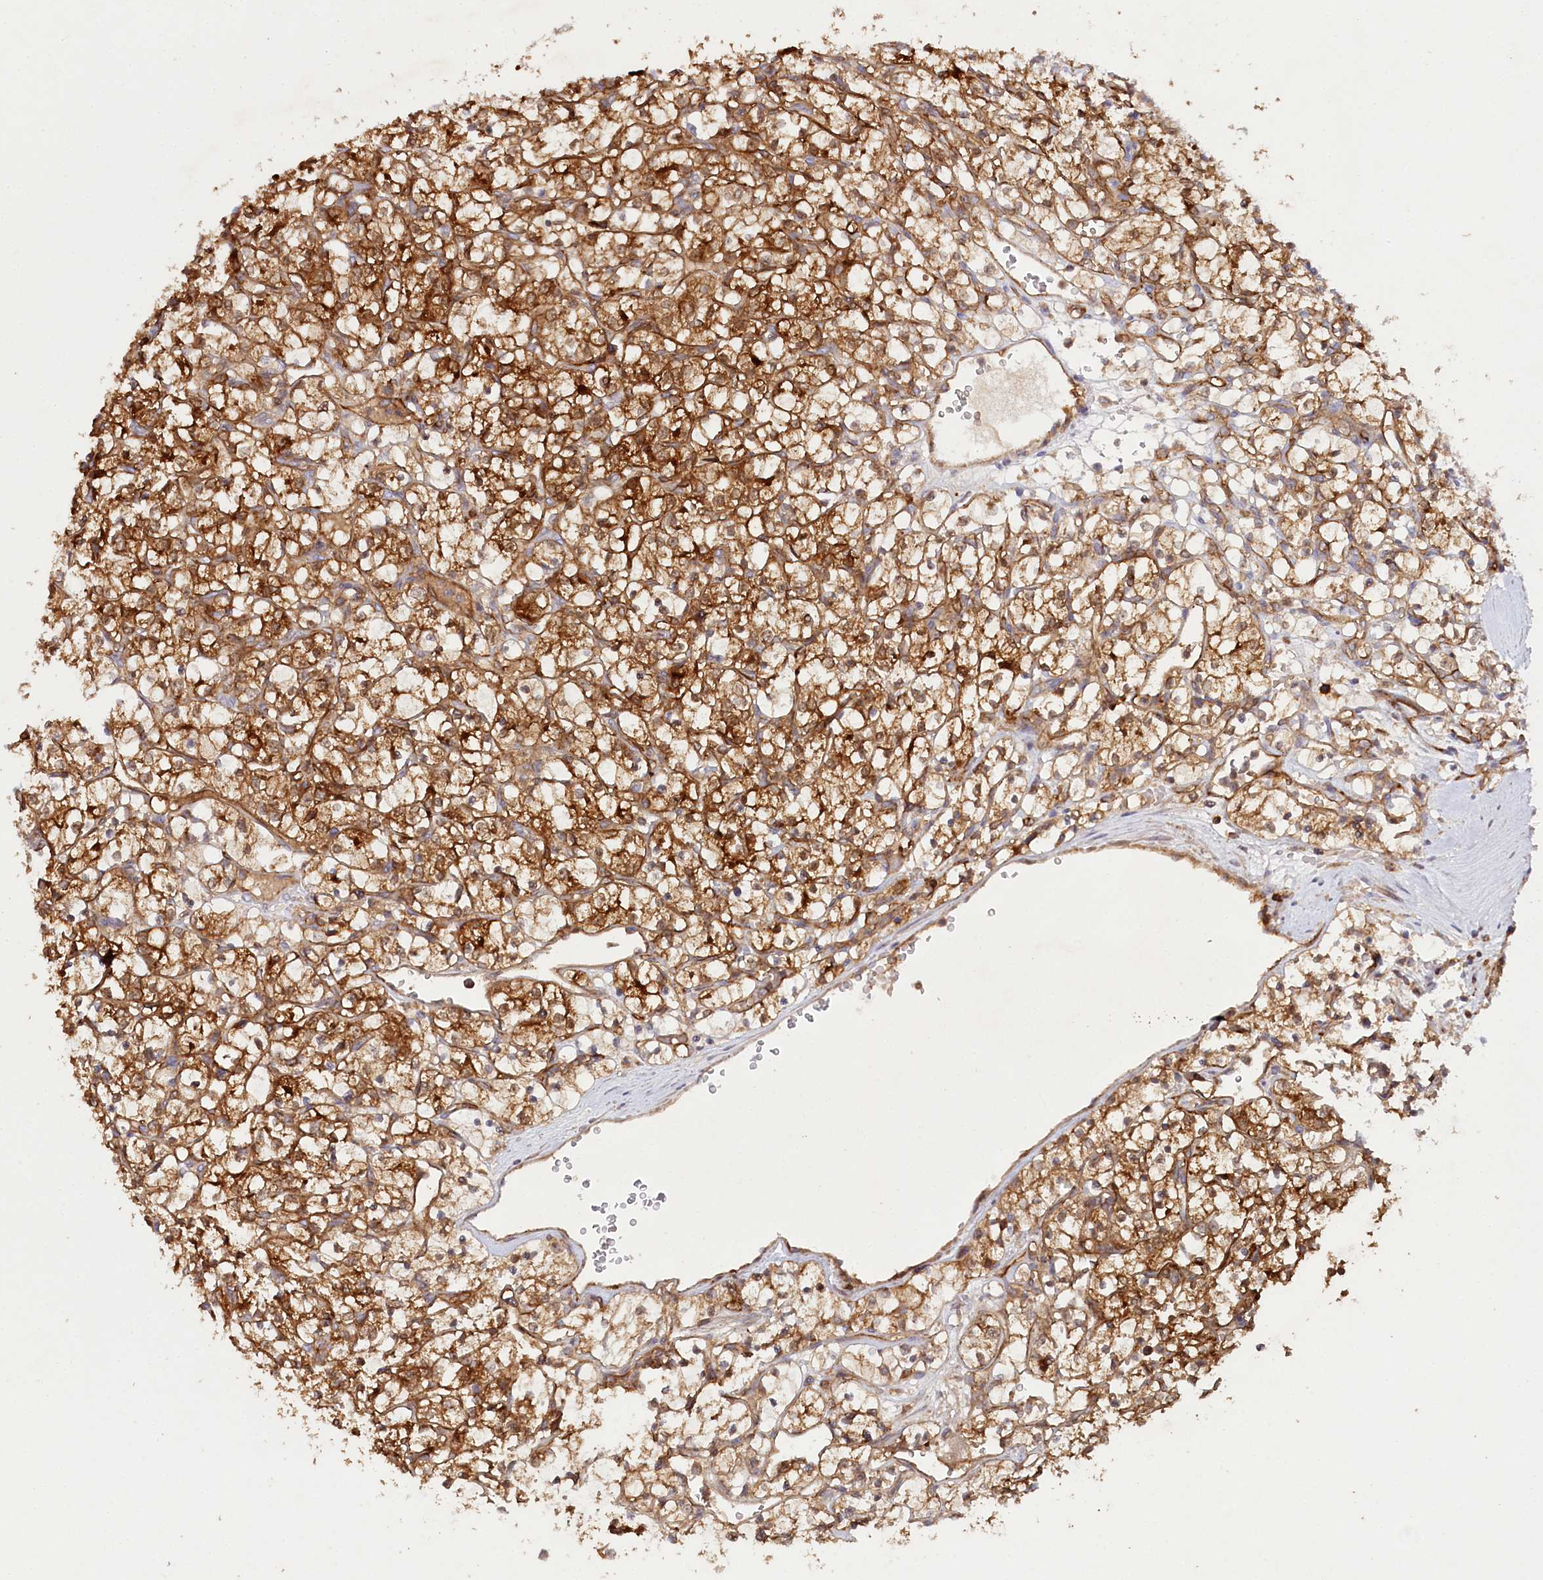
{"staining": {"intensity": "strong", "quantity": ">75%", "location": "cytoplasmic/membranous"}, "tissue": "renal cancer", "cell_type": "Tumor cells", "image_type": "cancer", "snomed": [{"axis": "morphology", "description": "Adenocarcinoma, NOS"}, {"axis": "topography", "description": "Kidney"}], "caption": "The micrograph displays staining of renal cancer, revealing strong cytoplasmic/membranous protein expression (brown color) within tumor cells.", "gene": "RBP5", "patient": {"sex": "female", "age": 69}}